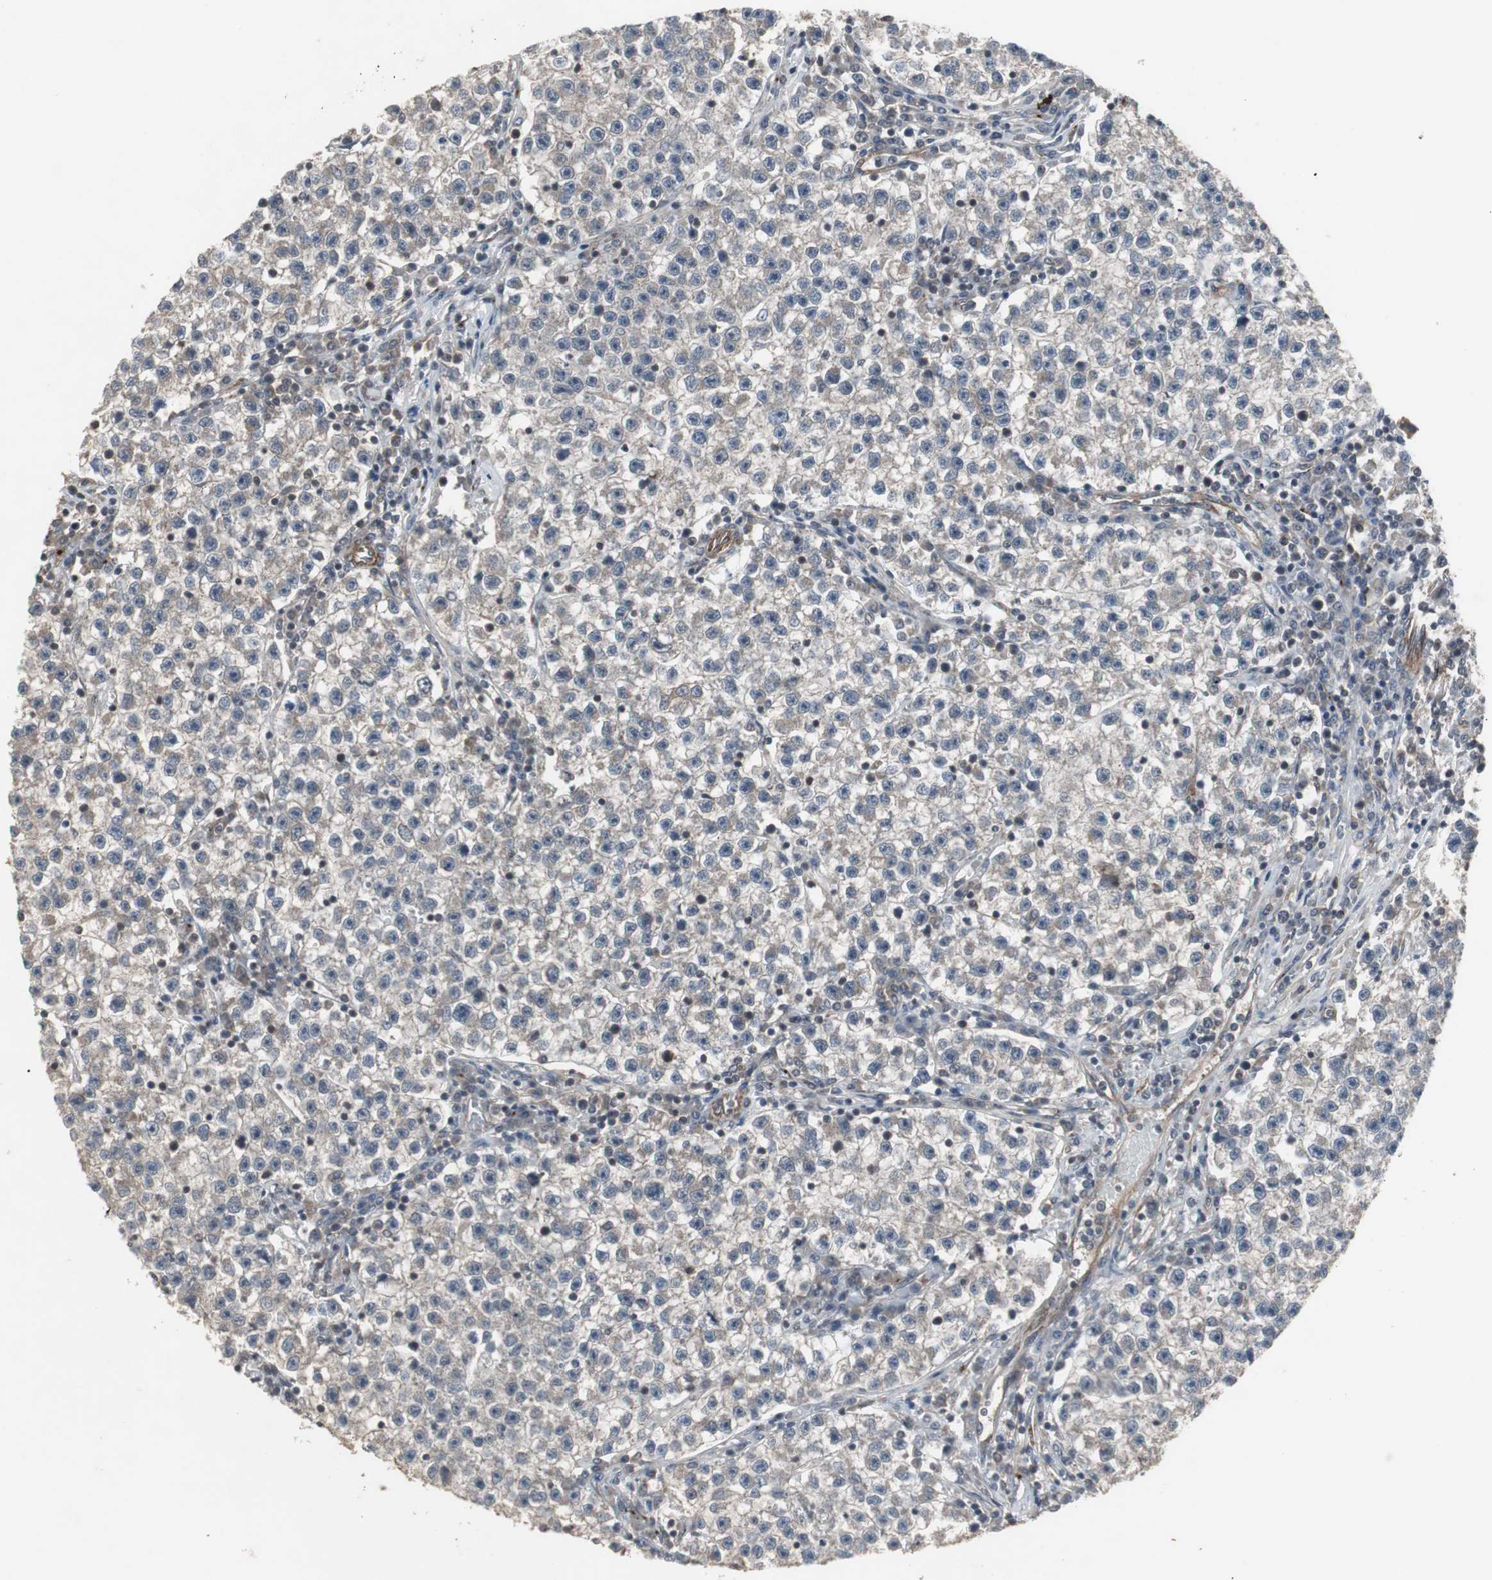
{"staining": {"intensity": "weak", "quantity": "25%-75%", "location": "cytoplasmic/membranous"}, "tissue": "testis cancer", "cell_type": "Tumor cells", "image_type": "cancer", "snomed": [{"axis": "morphology", "description": "Seminoma, NOS"}, {"axis": "topography", "description": "Testis"}], "caption": "A histopathology image of human testis cancer (seminoma) stained for a protein shows weak cytoplasmic/membranous brown staining in tumor cells.", "gene": "ATP2B2", "patient": {"sex": "male", "age": 22}}